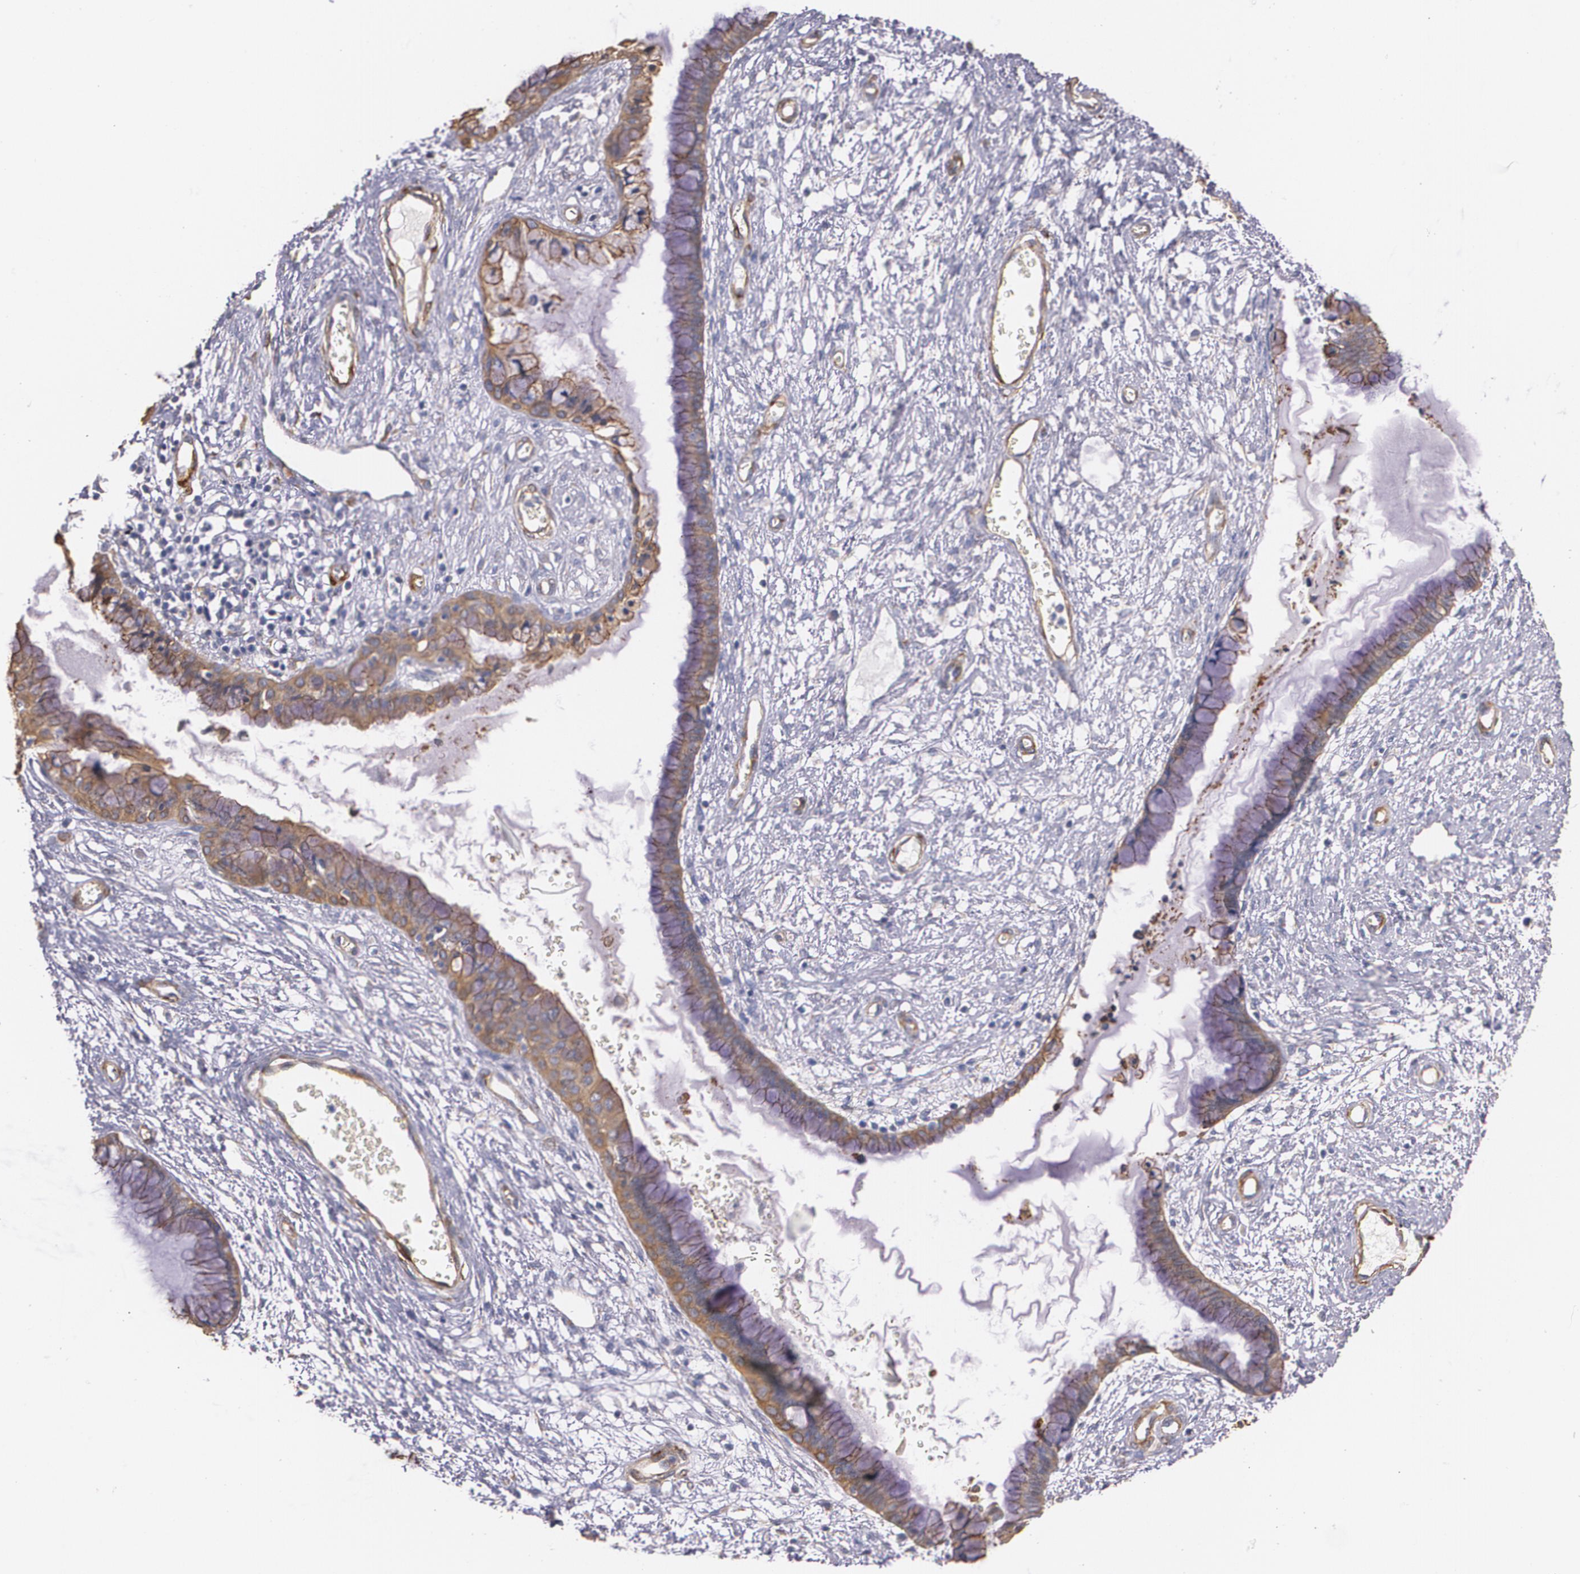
{"staining": {"intensity": "strong", "quantity": ">75%", "location": "cytoplasmic/membranous"}, "tissue": "cervix", "cell_type": "Glandular cells", "image_type": "normal", "snomed": [{"axis": "morphology", "description": "Normal tissue, NOS"}, {"axis": "topography", "description": "Cervix"}], "caption": "The micrograph shows immunohistochemical staining of benign cervix. There is strong cytoplasmic/membranous expression is seen in approximately >75% of glandular cells.", "gene": "TJP1", "patient": {"sex": "female", "age": 55}}